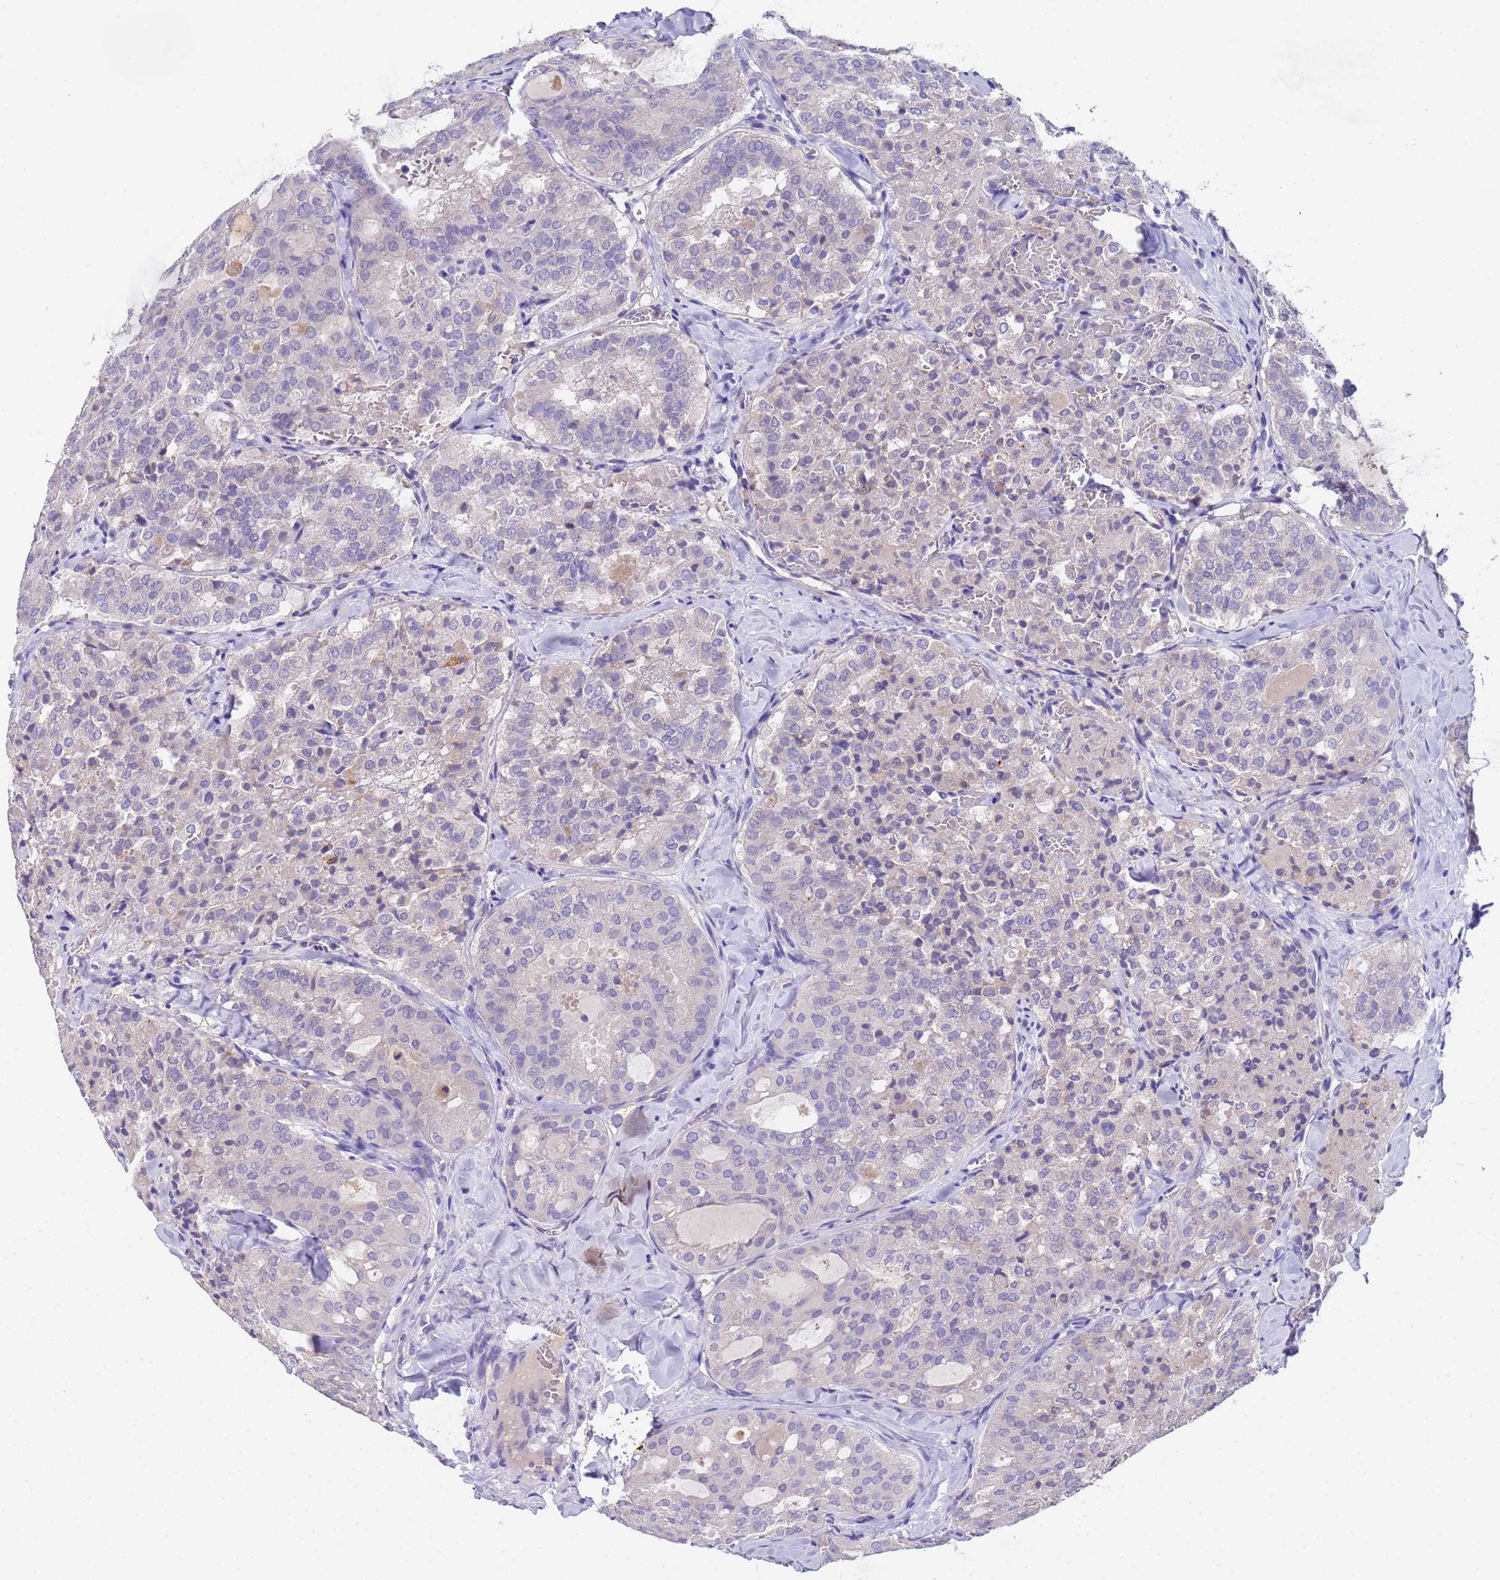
{"staining": {"intensity": "negative", "quantity": "none", "location": "none"}, "tissue": "thyroid cancer", "cell_type": "Tumor cells", "image_type": "cancer", "snomed": [{"axis": "morphology", "description": "Follicular adenoma carcinoma, NOS"}, {"axis": "topography", "description": "Thyroid gland"}], "caption": "IHC histopathology image of human thyroid follicular adenoma carcinoma stained for a protein (brown), which exhibits no staining in tumor cells.", "gene": "SLC24A3", "patient": {"sex": "male", "age": 75}}